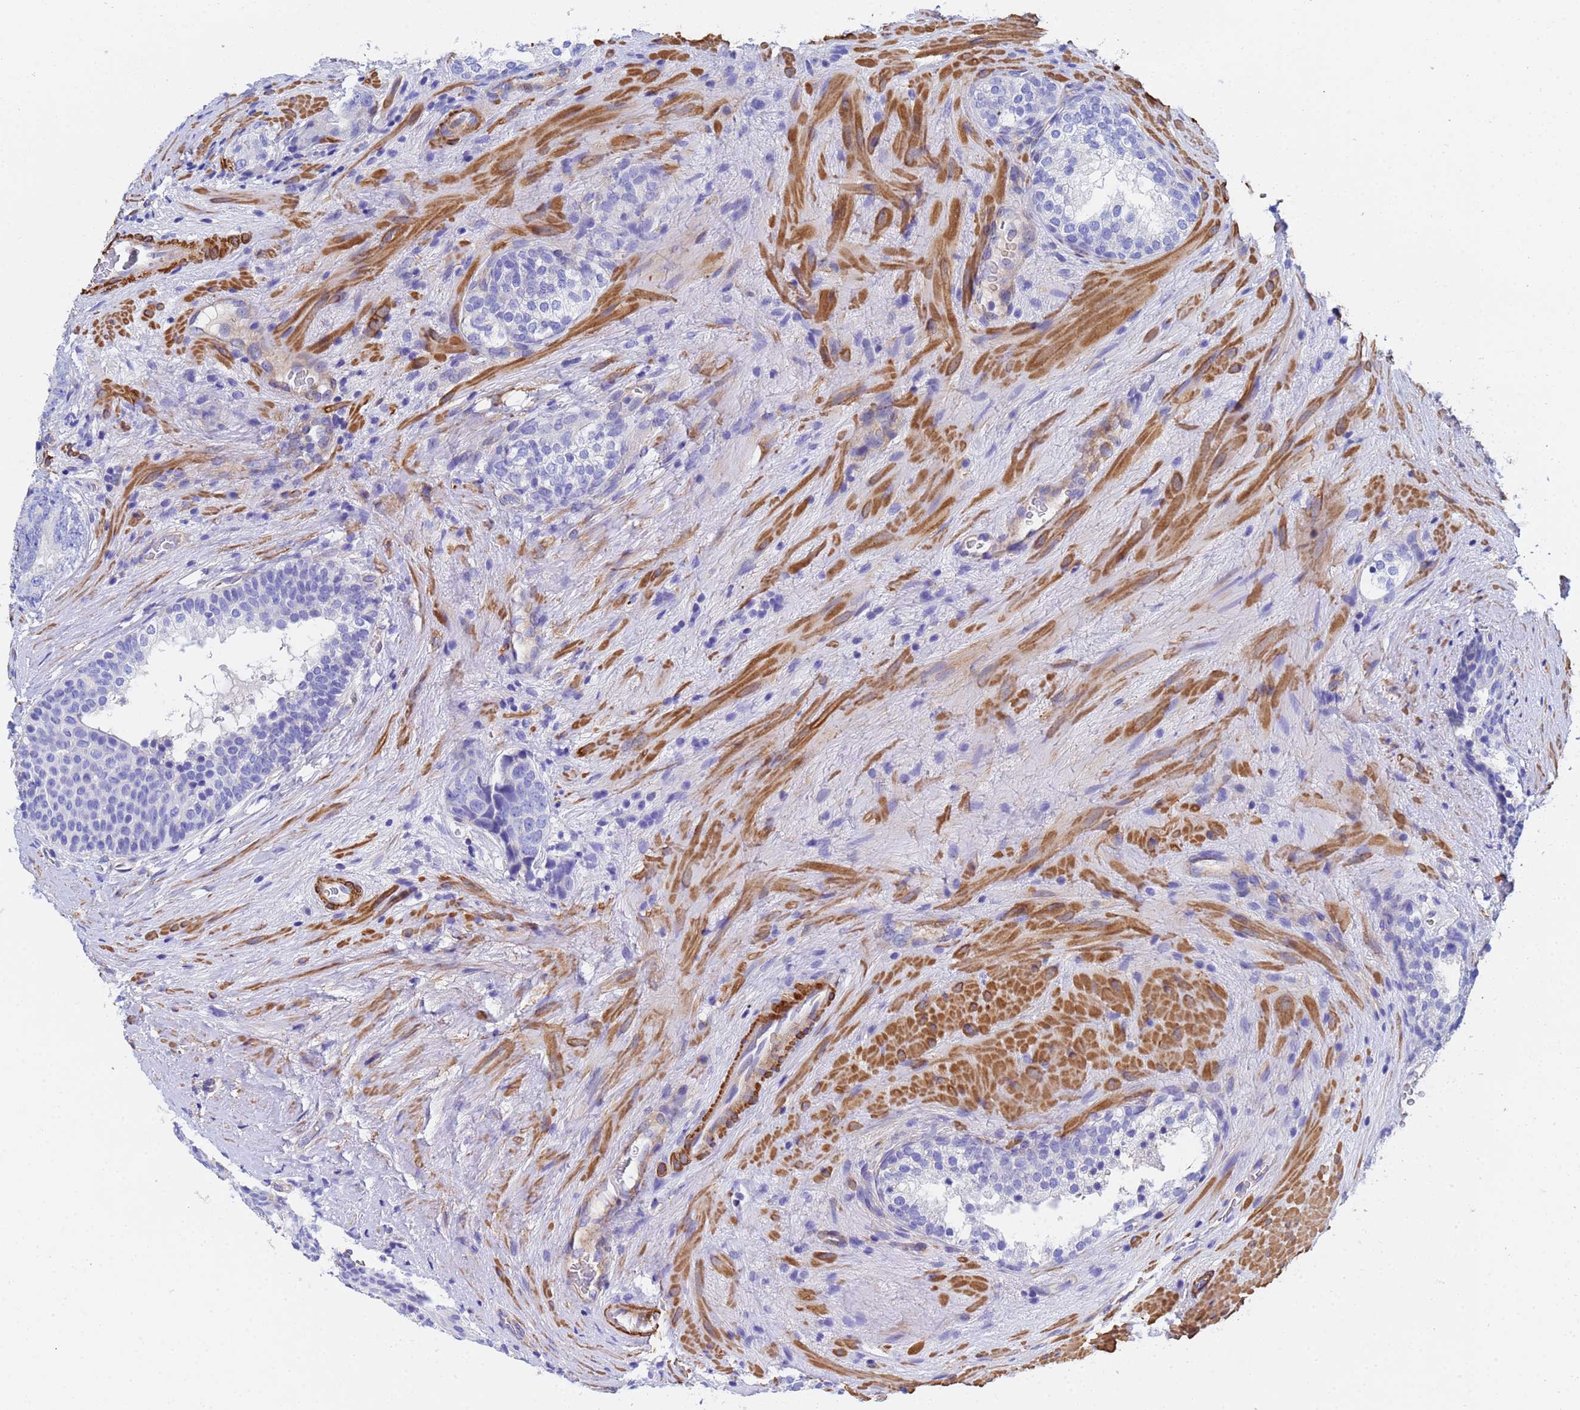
{"staining": {"intensity": "negative", "quantity": "none", "location": "none"}, "tissue": "prostate cancer", "cell_type": "Tumor cells", "image_type": "cancer", "snomed": [{"axis": "morphology", "description": "Adenocarcinoma, High grade"}, {"axis": "topography", "description": "Prostate"}], "caption": "High magnification brightfield microscopy of prostate cancer stained with DAB (brown) and counterstained with hematoxylin (blue): tumor cells show no significant staining.", "gene": "CST4", "patient": {"sex": "male", "age": 56}}